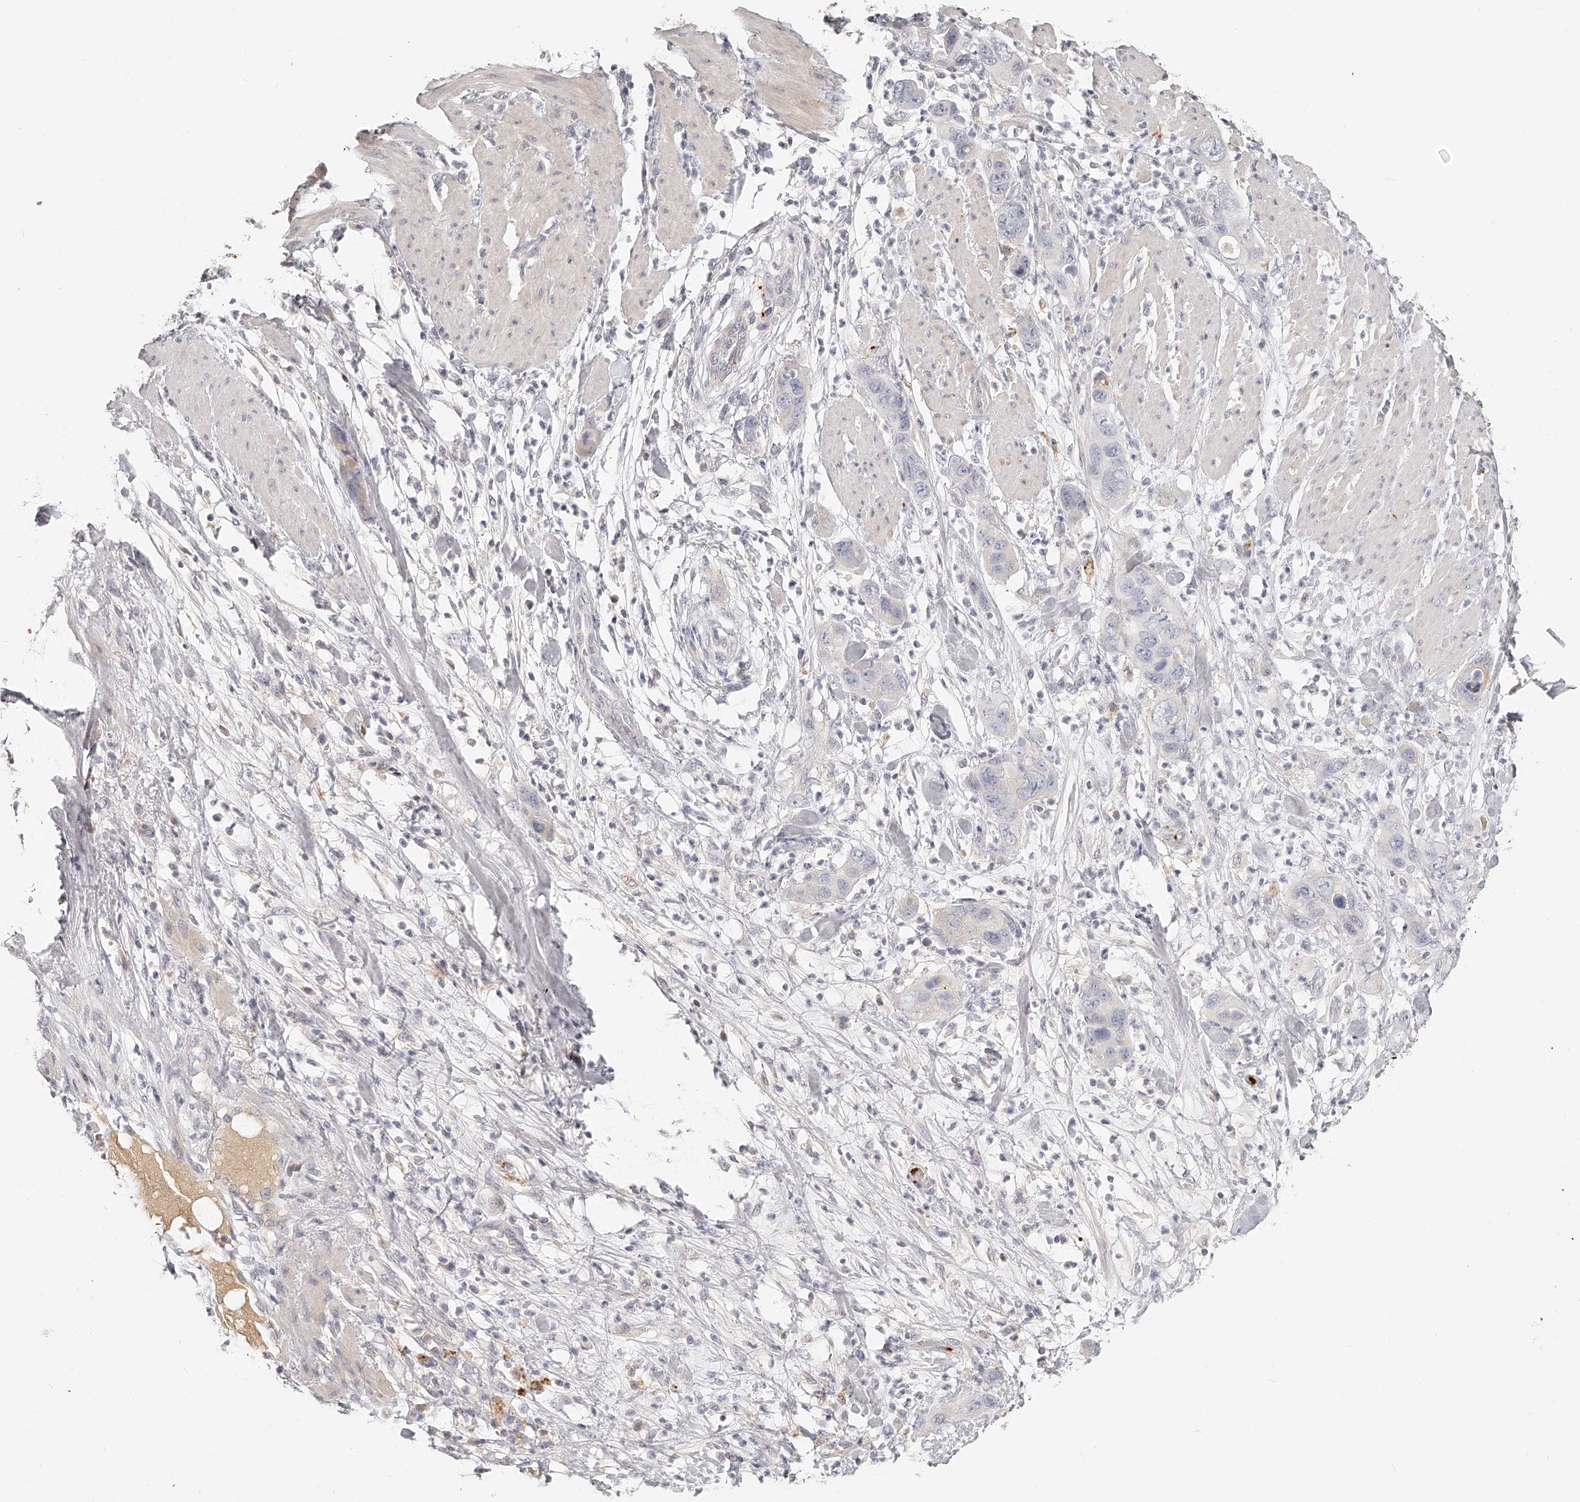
{"staining": {"intensity": "negative", "quantity": "none", "location": "none"}, "tissue": "pancreatic cancer", "cell_type": "Tumor cells", "image_type": "cancer", "snomed": [{"axis": "morphology", "description": "Adenocarcinoma, NOS"}, {"axis": "topography", "description": "Pancreas"}], "caption": "The image demonstrates no significant expression in tumor cells of adenocarcinoma (pancreatic). The staining is performed using DAB (3,3'-diaminobenzidine) brown chromogen with nuclei counter-stained in using hematoxylin.", "gene": "ITGB3", "patient": {"sex": "female", "age": 71}}